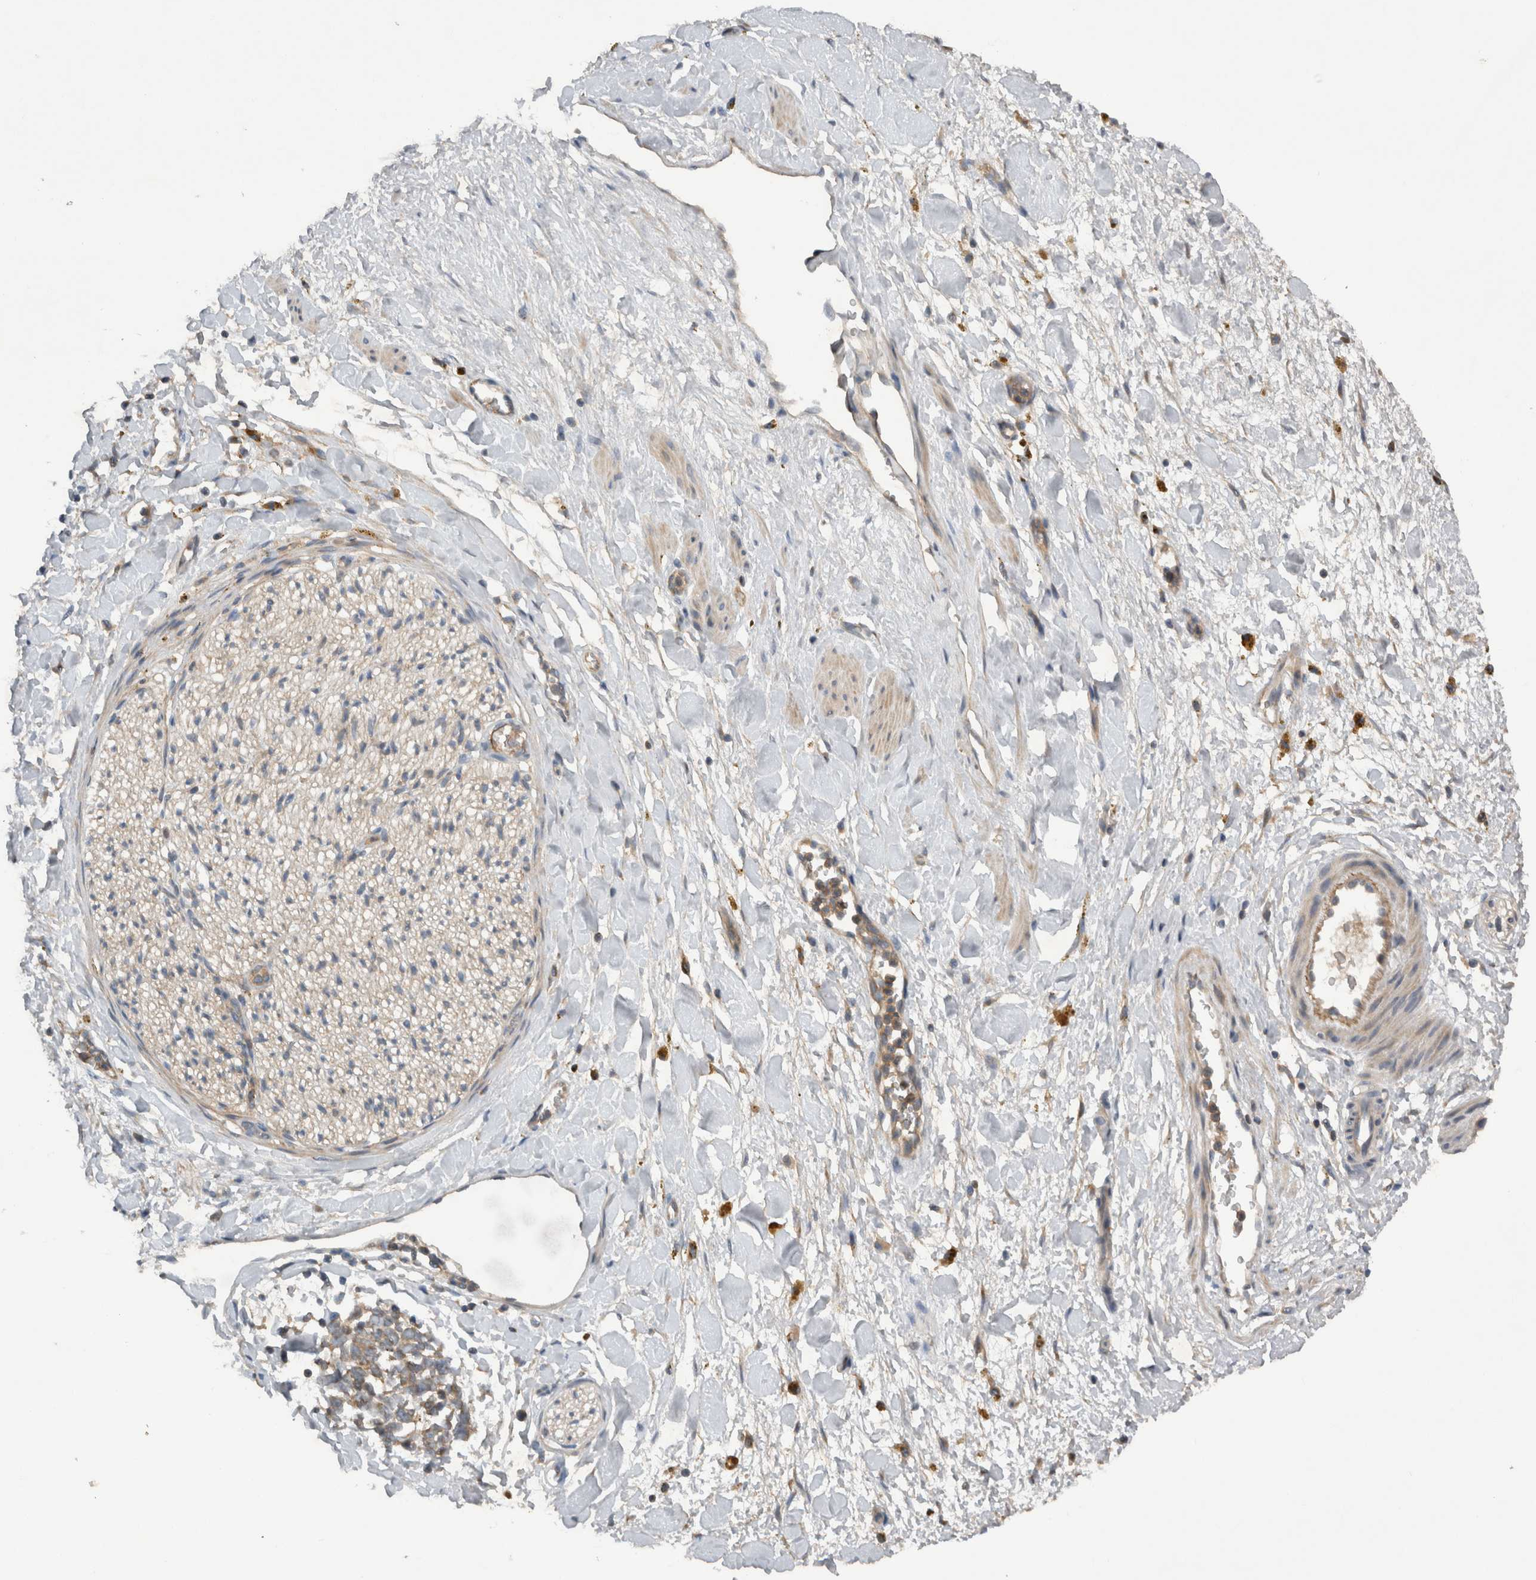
{"staining": {"intensity": "negative", "quantity": "none", "location": "none"}, "tissue": "adipose tissue", "cell_type": "Adipocytes", "image_type": "normal", "snomed": [{"axis": "morphology", "description": "Normal tissue, NOS"}, {"axis": "topography", "description": "Kidney"}, {"axis": "topography", "description": "Peripheral nerve tissue"}], "caption": "Adipocytes show no significant protein expression in benign adipose tissue.", "gene": "SCARA5", "patient": {"sex": "male", "age": 7}}